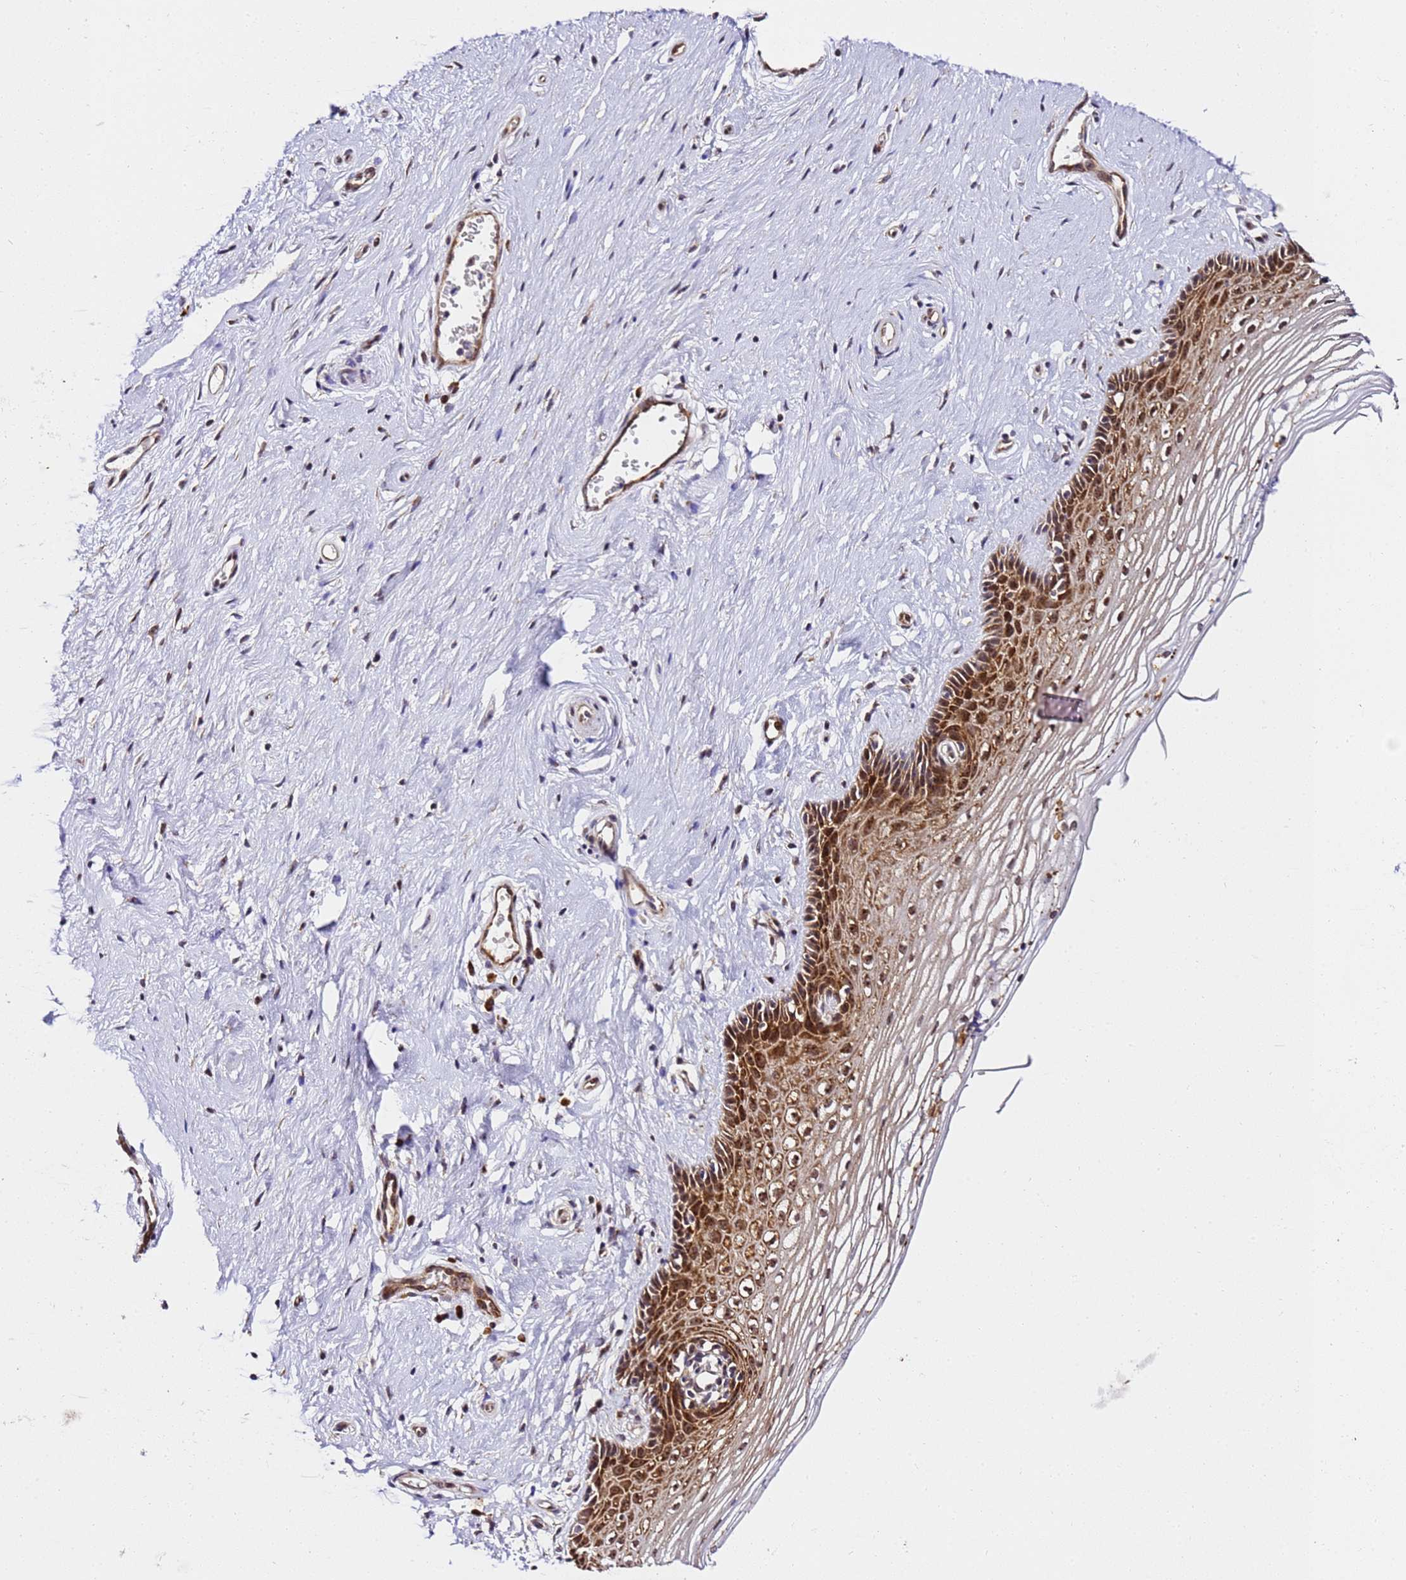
{"staining": {"intensity": "strong", "quantity": "25%-75%", "location": "cytoplasmic/membranous,nuclear"}, "tissue": "vagina", "cell_type": "Squamous epithelial cells", "image_type": "normal", "snomed": [{"axis": "morphology", "description": "Normal tissue, NOS"}, {"axis": "topography", "description": "Vagina"}], "caption": "Immunohistochemical staining of normal vagina displays 25%-75% levels of strong cytoplasmic/membranous,nuclear protein staining in about 25%-75% of squamous epithelial cells.", "gene": "SLX4IP", "patient": {"sex": "female", "age": 46}}